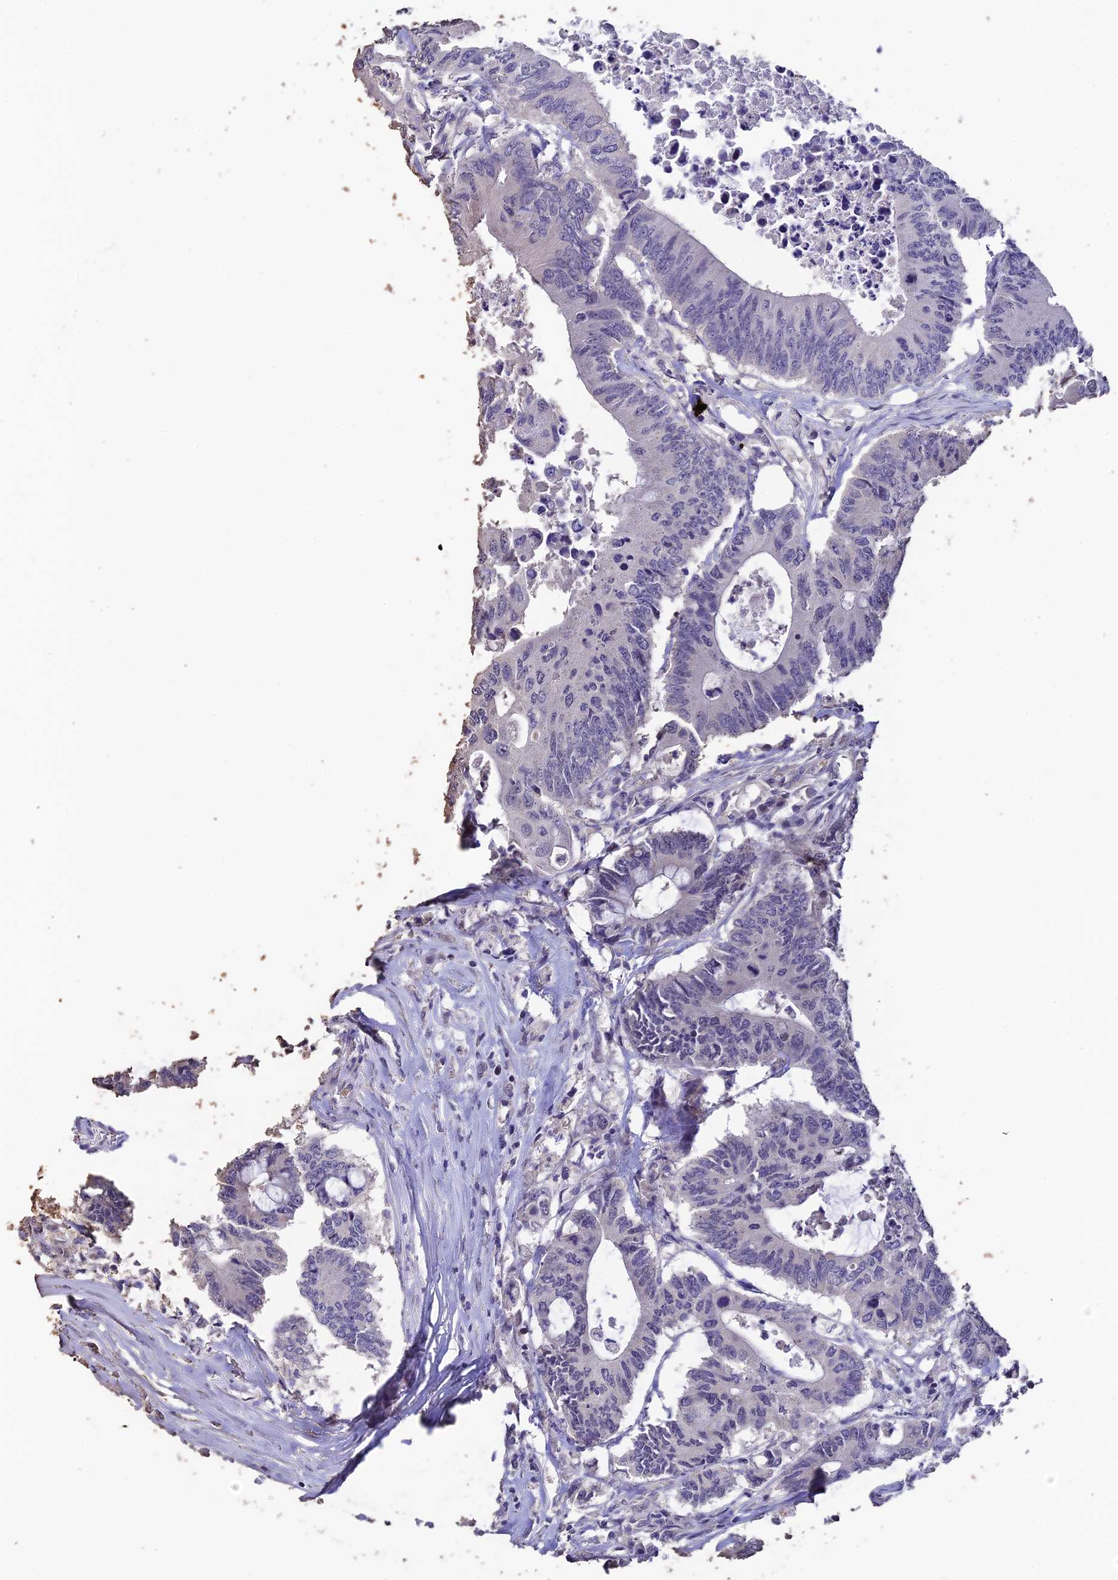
{"staining": {"intensity": "negative", "quantity": "none", "location": "none"}, "tissue": "colorectal cancer", "cell_type": "Tumor cells", "image_type": "cancer", "snomed": [{"axis": "morphology", "description": "Adenocarcinoma, NOS"}, {"axis": "topography", "description": "Colon"}], "caption": "Tumor cells are negative for brown protein staining in adenocarcinoma (colorectal).", "gene": "RASGEF1B", "patient": {"sex": "male", "age": 71}}